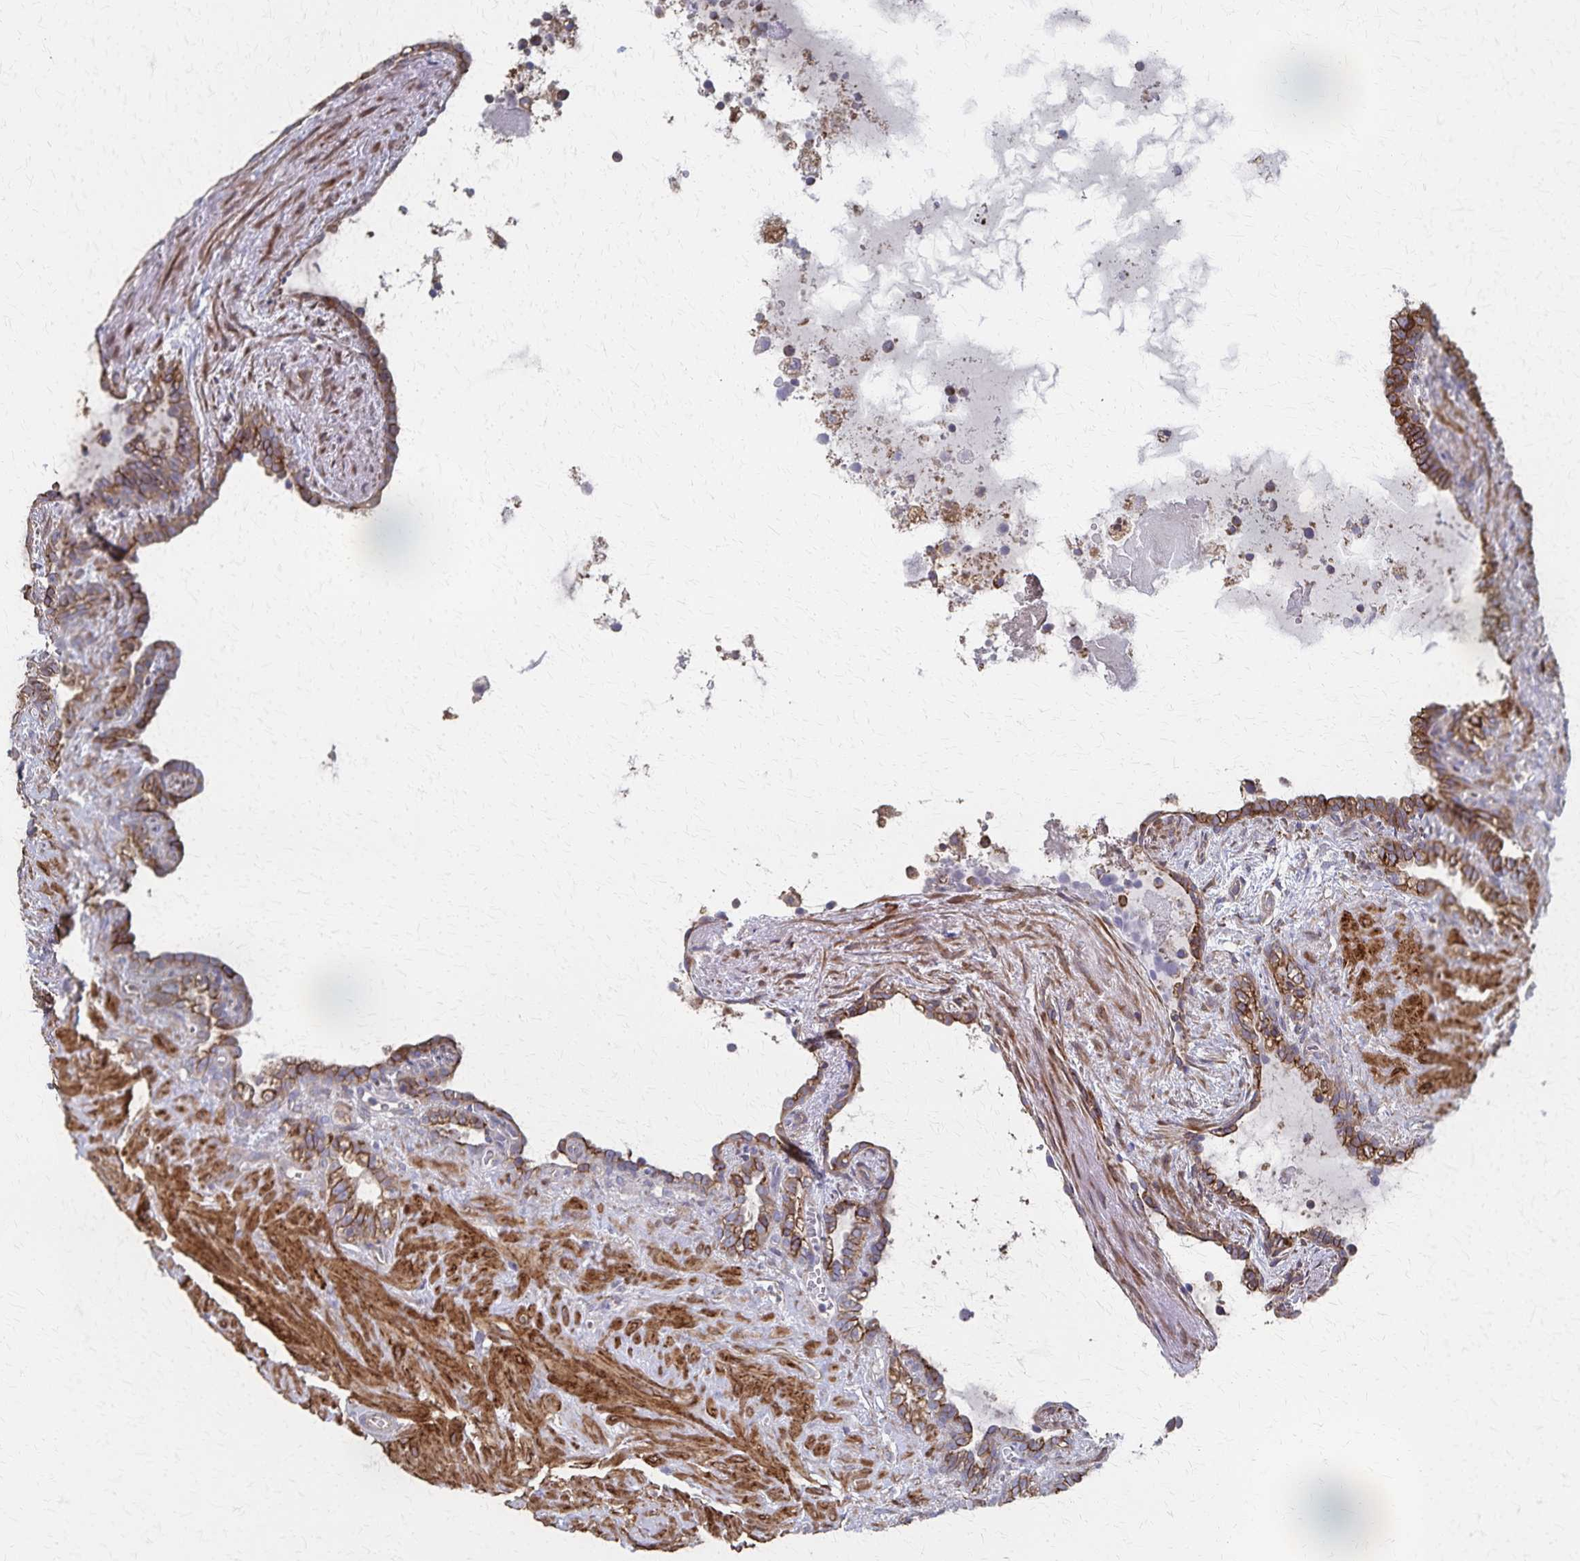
{"staining": {"intensity": "moderate", "quantity": ">75%", "location": "cytoplasmic/membranous"}, "tissue": "seminal vesicle", "cell_type": "Glandular cells", "image_type": "normal", "snomed": [{"axis": "morphology", "description": "Normal tissue, NOS"}, {"axis": "topography", "description": "Seminal veicle"}], "caption": "DAB (3,3'-diaminobenzidine) immunohistochemical staining of normal human seminal vesicle exhibits moderate cytoplasmic/membranous protein positivity in approximately >75% of glandular cells. Nuclei are stained in blue.", "gene": "PGAP2", "patient": {"sex": "male", "age": 76}}